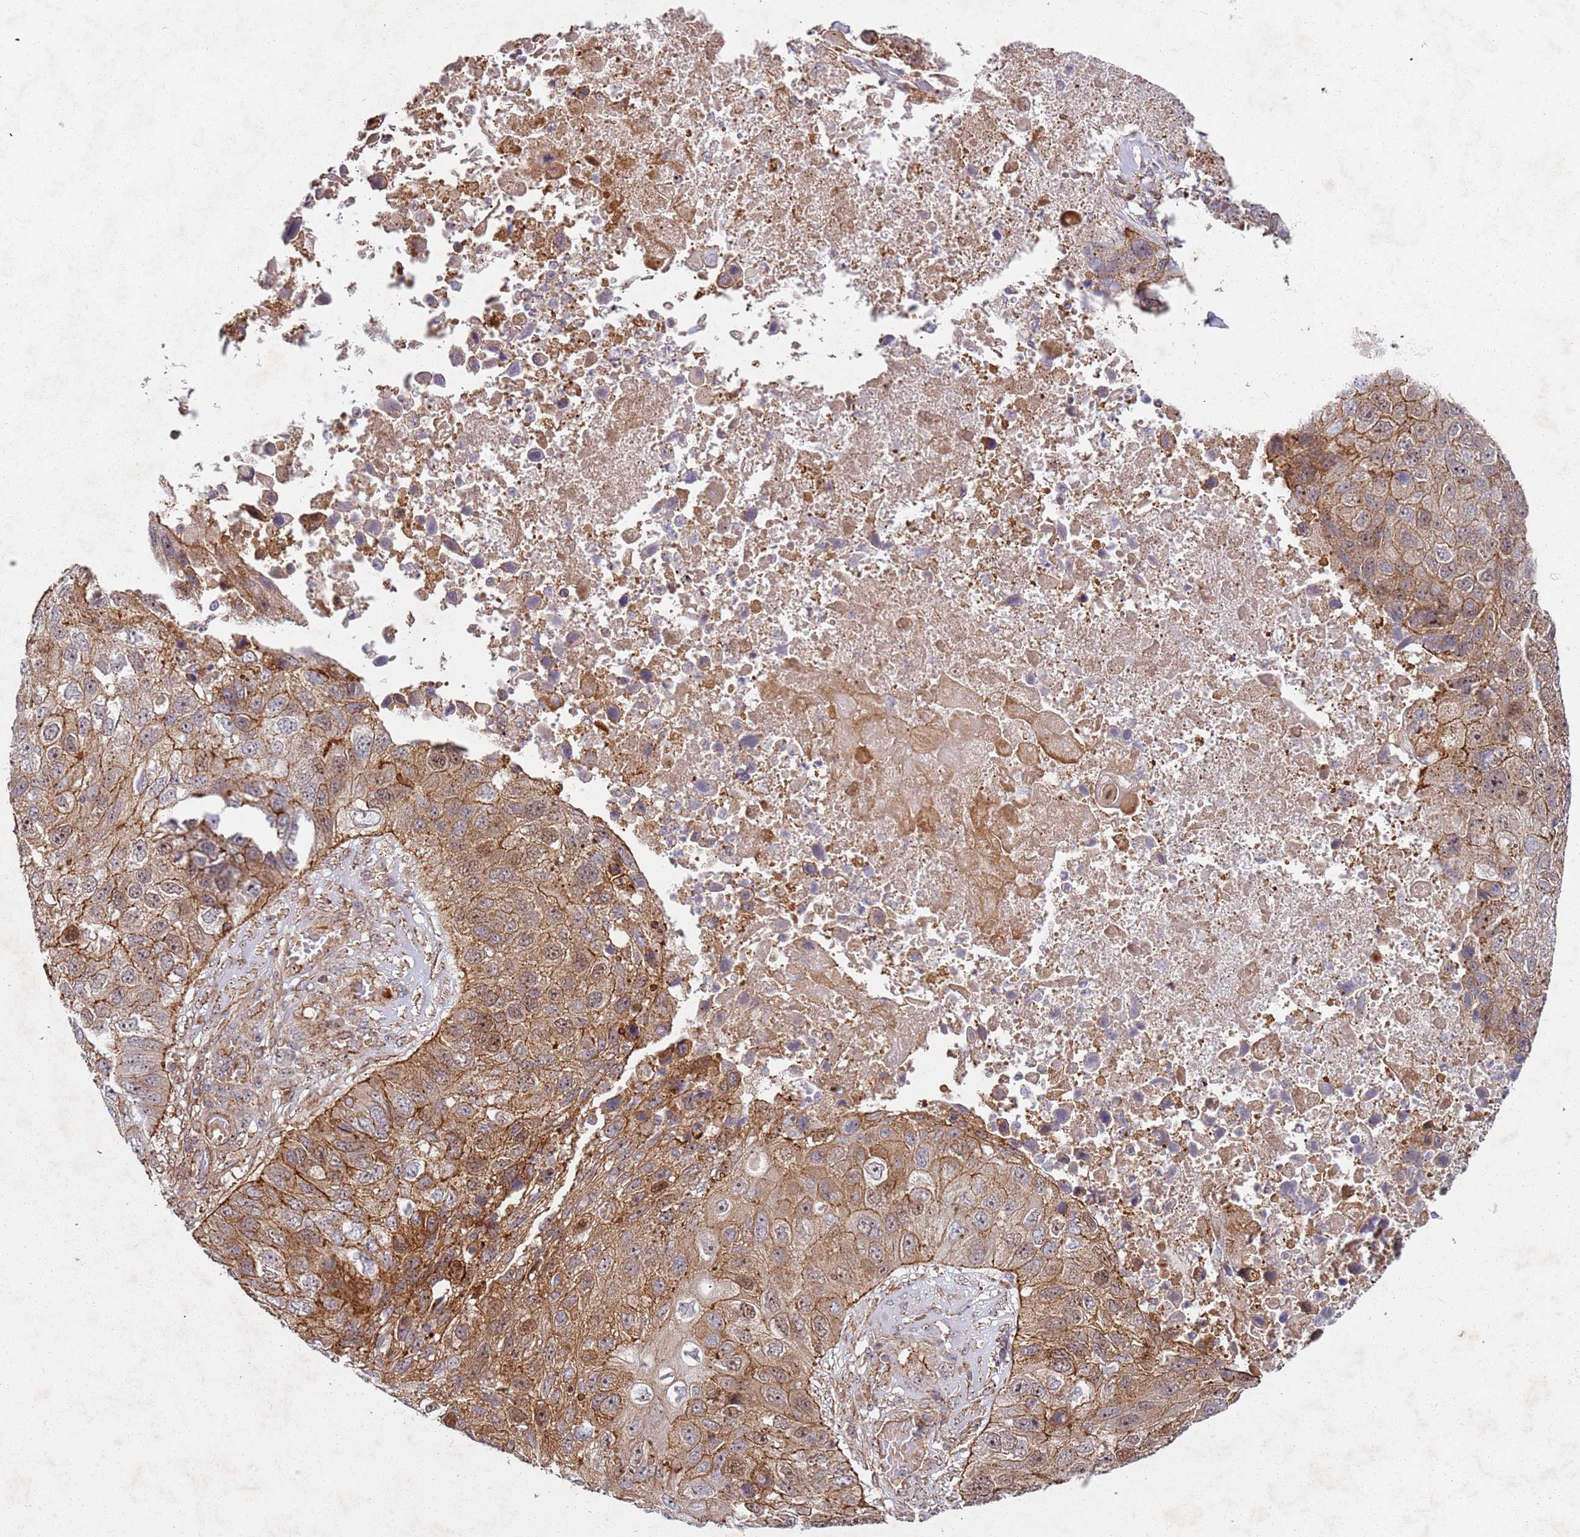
{"staining": {"intensity": "moderate", "quantity": ">75%", "location": "cytoplasmic/membranous"}, "tissue": "lung cancer", "cell_type": "Tumor cells", "image_type": "cancer", "snomed": [{"axis": "morphology", "description": "Squamous cell carcinoma, NOS"}, {"axis": "topography", "description": "Lung"}], "caption": "Protein expression analysis of lung cancer reveals moderate cytoplasmic/membranous staining in approximately >75% of tumor cells.", "gene": "C2CD4B", "patient": {"sex": "male", "age": 61}}